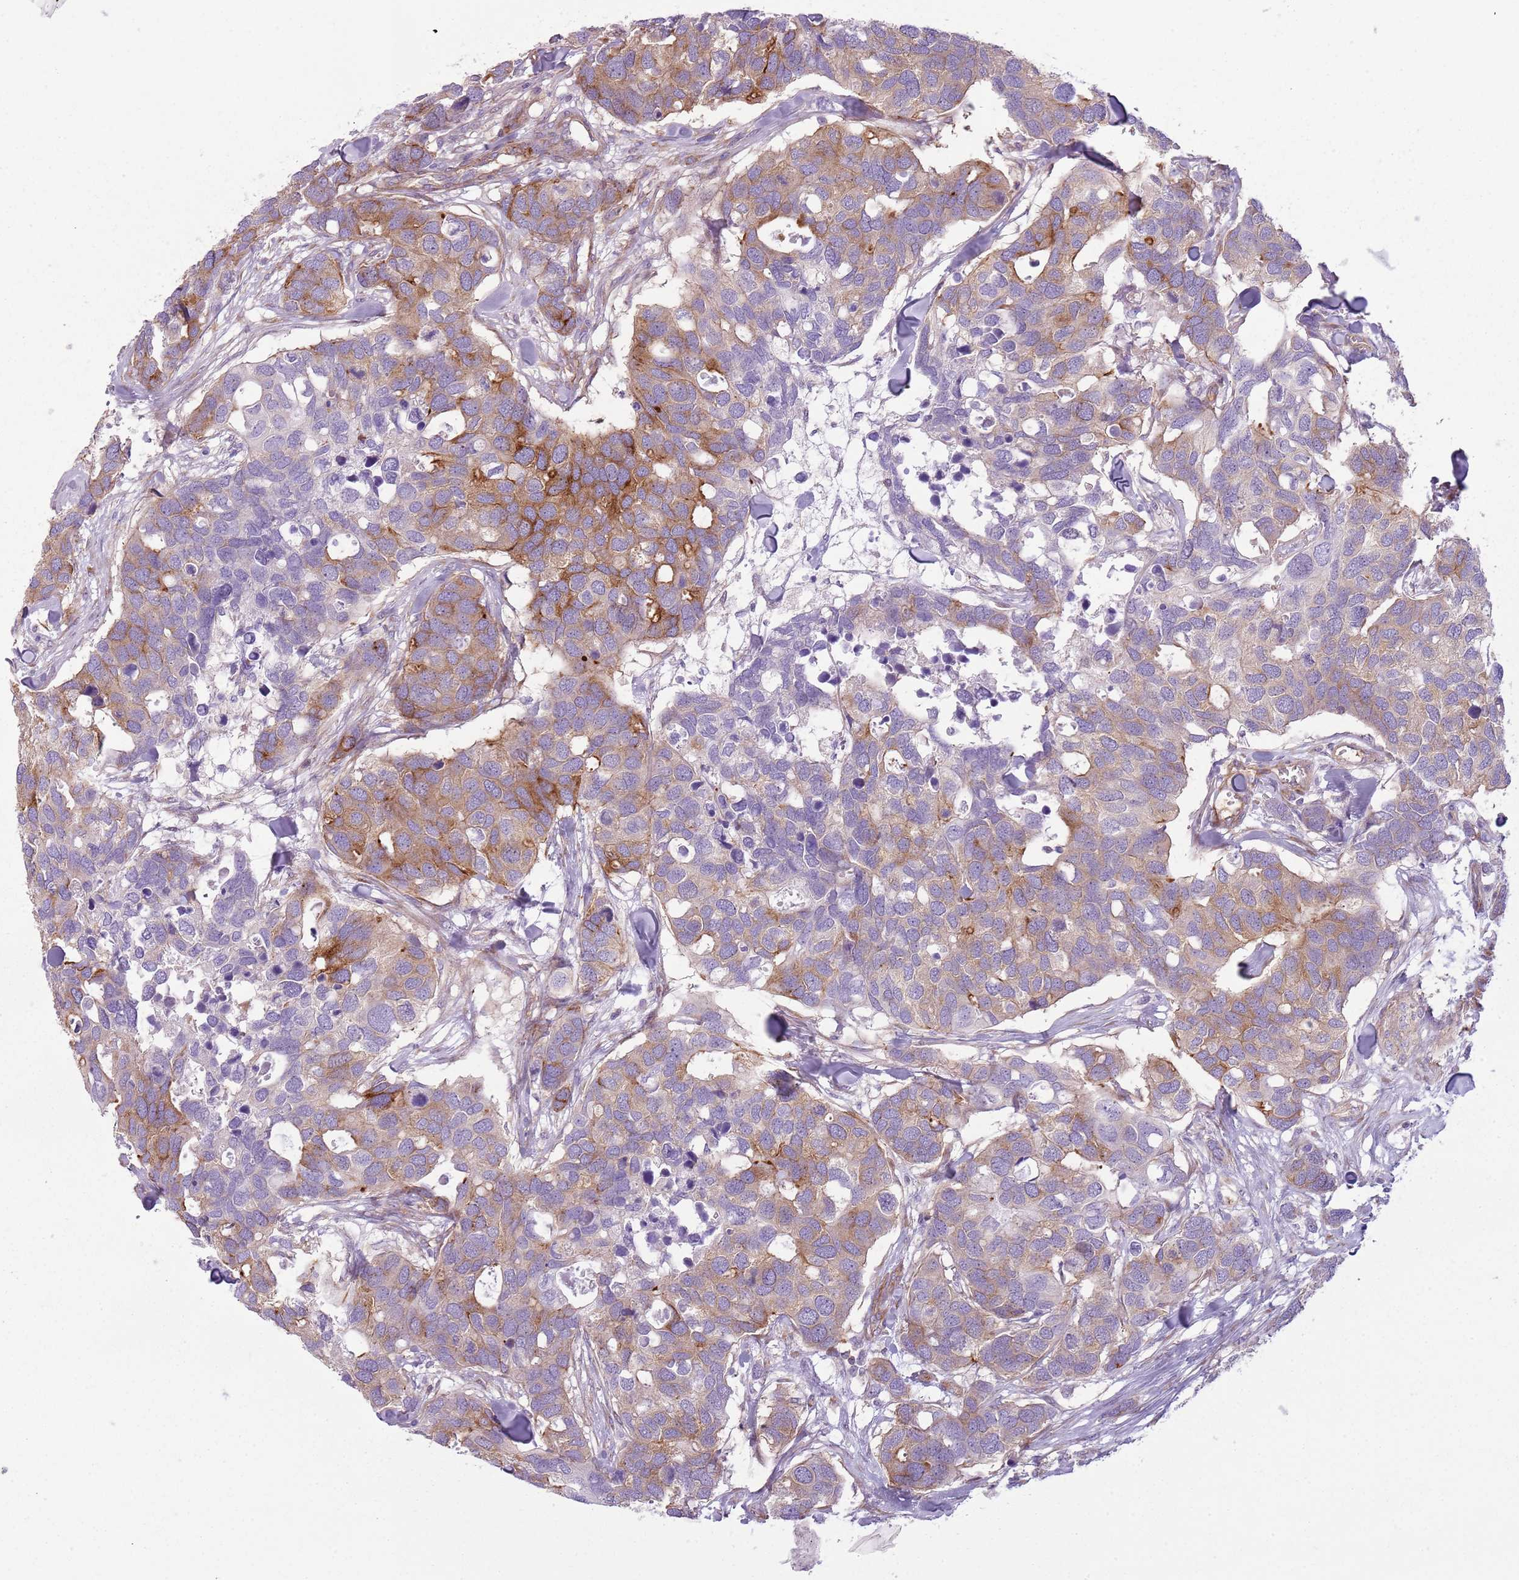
{"staining": {"intensity": "moderate", "quantity": "25%-75%", "location": "cytoplasmic/membranous"}, "tissue": "breast cancer", "cell_type": "Tumor cells", "image_type": "cancer", "snomed": [{"axis": "morphology", "description": "Duct carcinoma"}, {"axis": "topography", "description": "Breast"}], "caption": "Brown immunohistochemical staining in human breast infiltrating ductal carcinoma reveals moderate cytoplasmic/membranous staining in approximately 25%-75% of tumor cells.", "gene": "SNX1", "patient": {"sex": "female", "age": 83}}